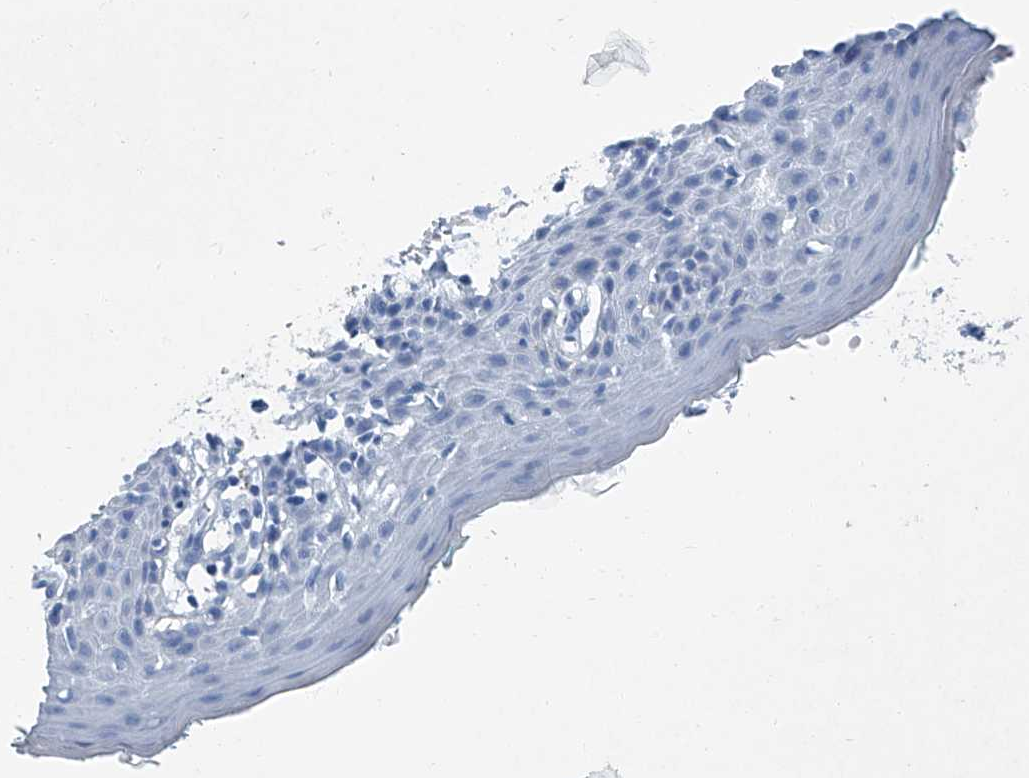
{"staining": {"intensity": "weak", "quantity": "<25%", "location": "cytoplasmic/membranous"}, "tissue": "skin", "cell_type": "Epidermal cells", "image_type": "normal", "snomed": [{"axis": "morphology", "description": "Normal tissue, NOS"}, {"axis": "topography", "description": "Vulva"}], "caption": "Micrograph shows no protein positivity in epidermal cells of normal skin.", "gene": "CYP2A7", "patient": {"sex": "female", "age": 66}}